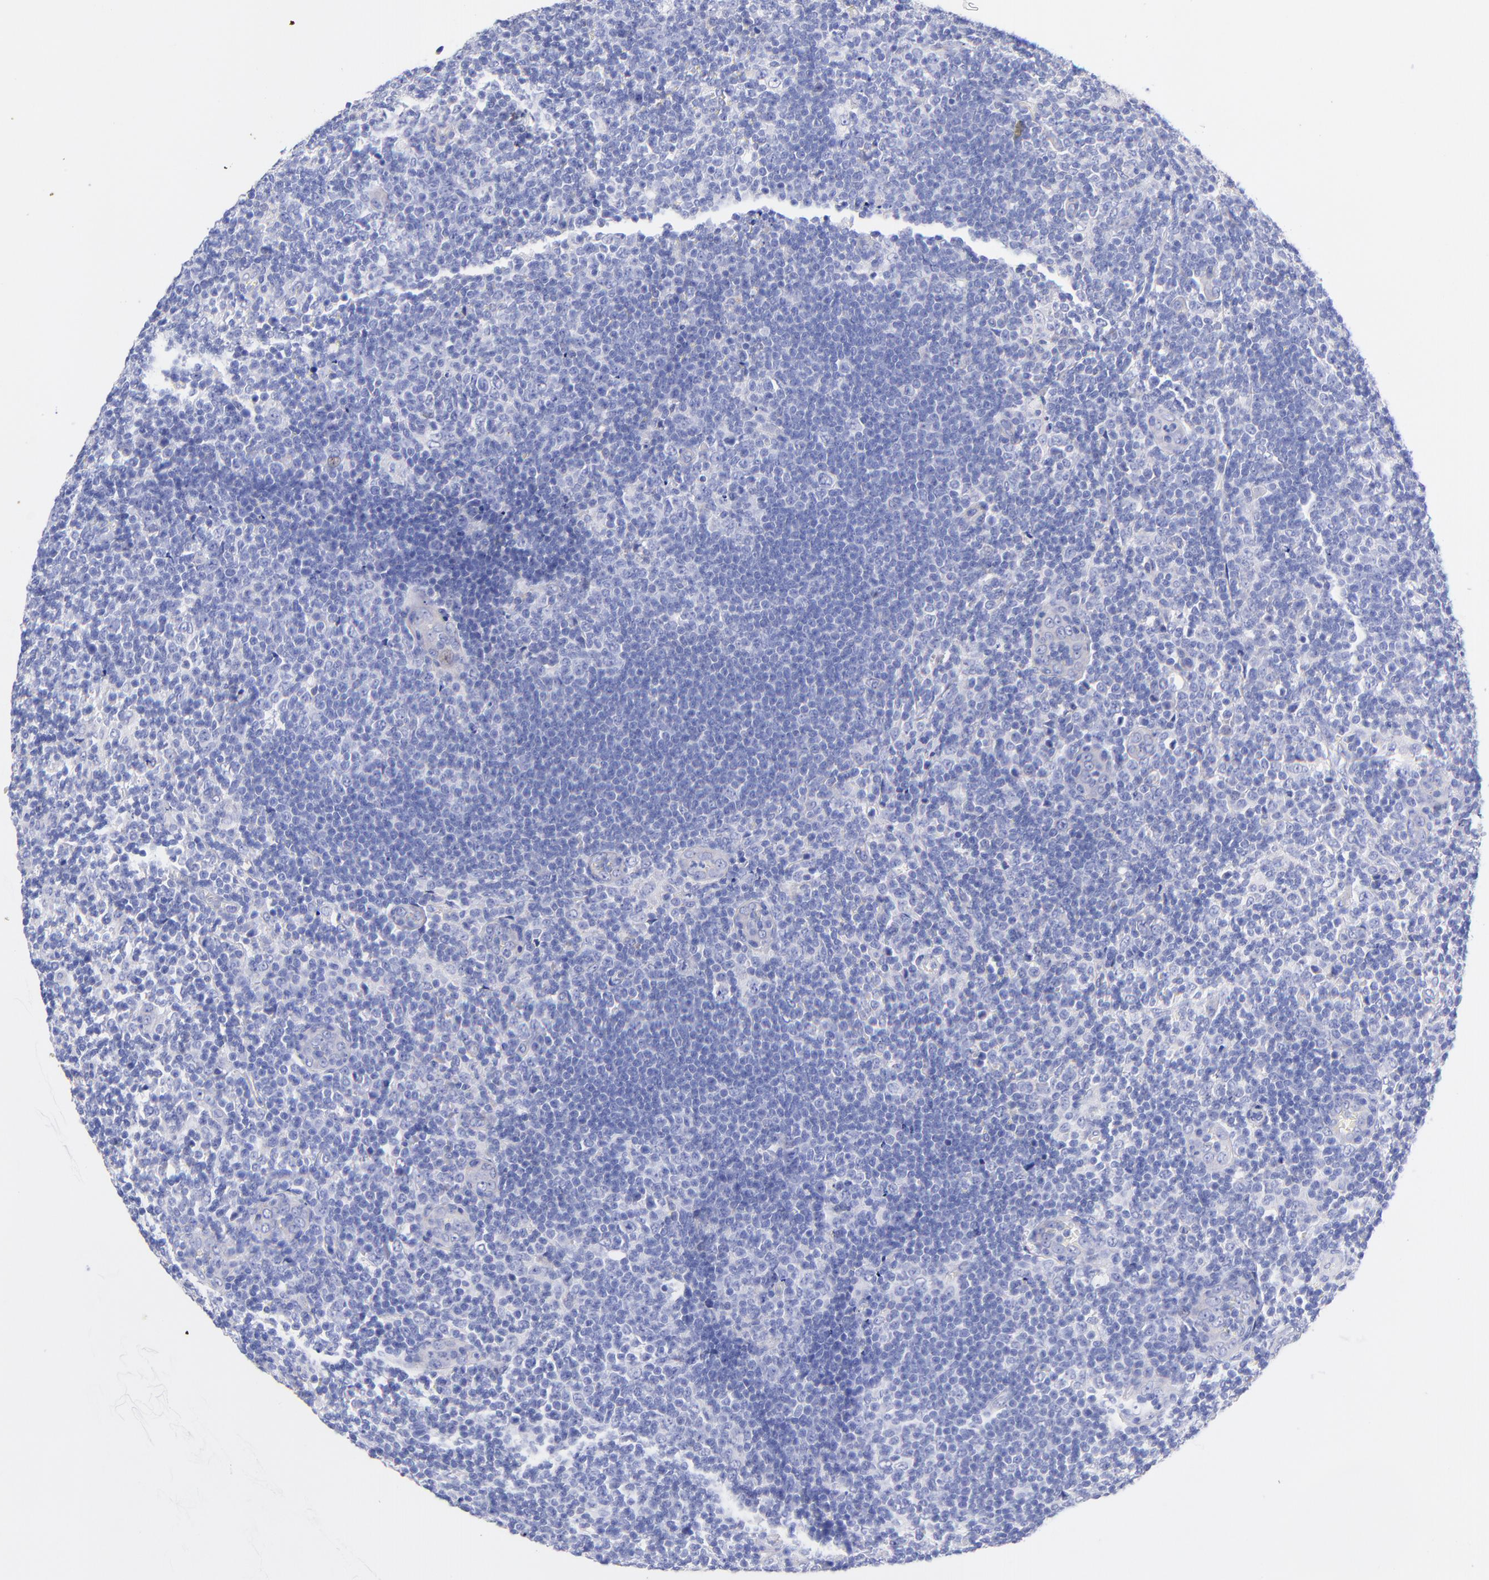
{"staining": {"intensity": "negative", "quantity": "none", "location": "none"}, "tissue": "lymphoma", "cell_type": "Tumor cells", "image_type": "cancer", "snomed": [{"axis": "morphology", "description": "Malignant lymphoma, non-Hodgkin's type, Low grade"}, {"axis": "topography", "description": "Lymph node"}], "caption": "Immunohistochemical staining of human lymphoma exhibits no significant positivity in tumor cells.", "gene": "GPHN", "patient": {"sex": "male", "age": 74}}